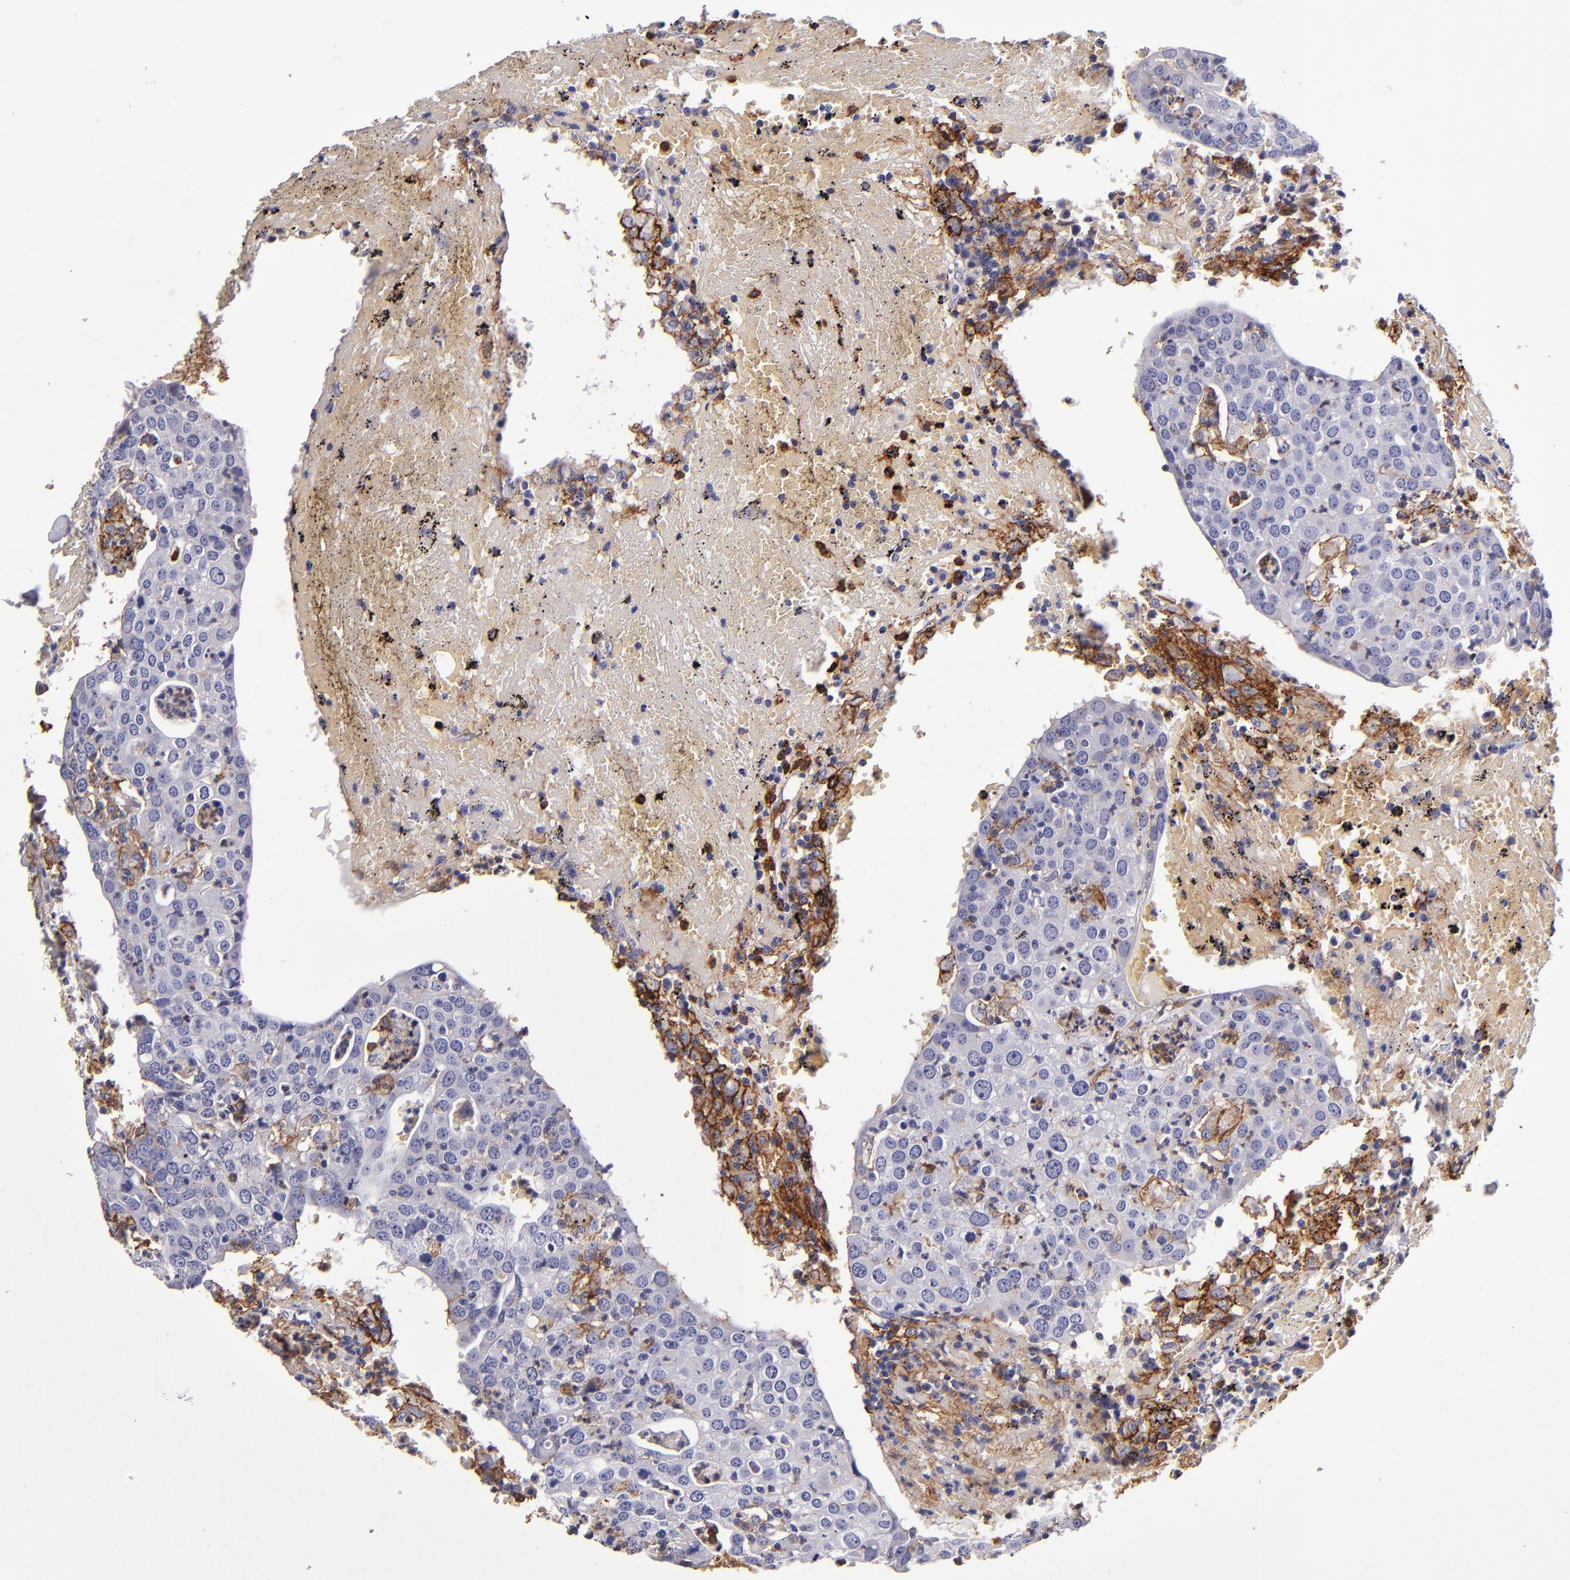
{"staining": {"intensity": "strong", "quantity": "<25%", "location": "cytoplasmic/membranous"}, "tissue": "head and neck cancer", "cell_type": "Tumor cells", "image_type": "cancer", "snomed": [{"axis": "morphology", "description": "Adenocarcinoma, NOS"}, {"axis": "topography", "description": "Salivary gland"}, {"axis": "topography", "description": "Head-Neck"}], "caption": "Head and neck adenocarcinoma was stained to show a protein in brown. There is medium levels of strong cytoplasmic/membranous staining in approximately <25% of tumor cells.", "gene": "SIRPA", "patient": {"sex": "female", "age": 65}}